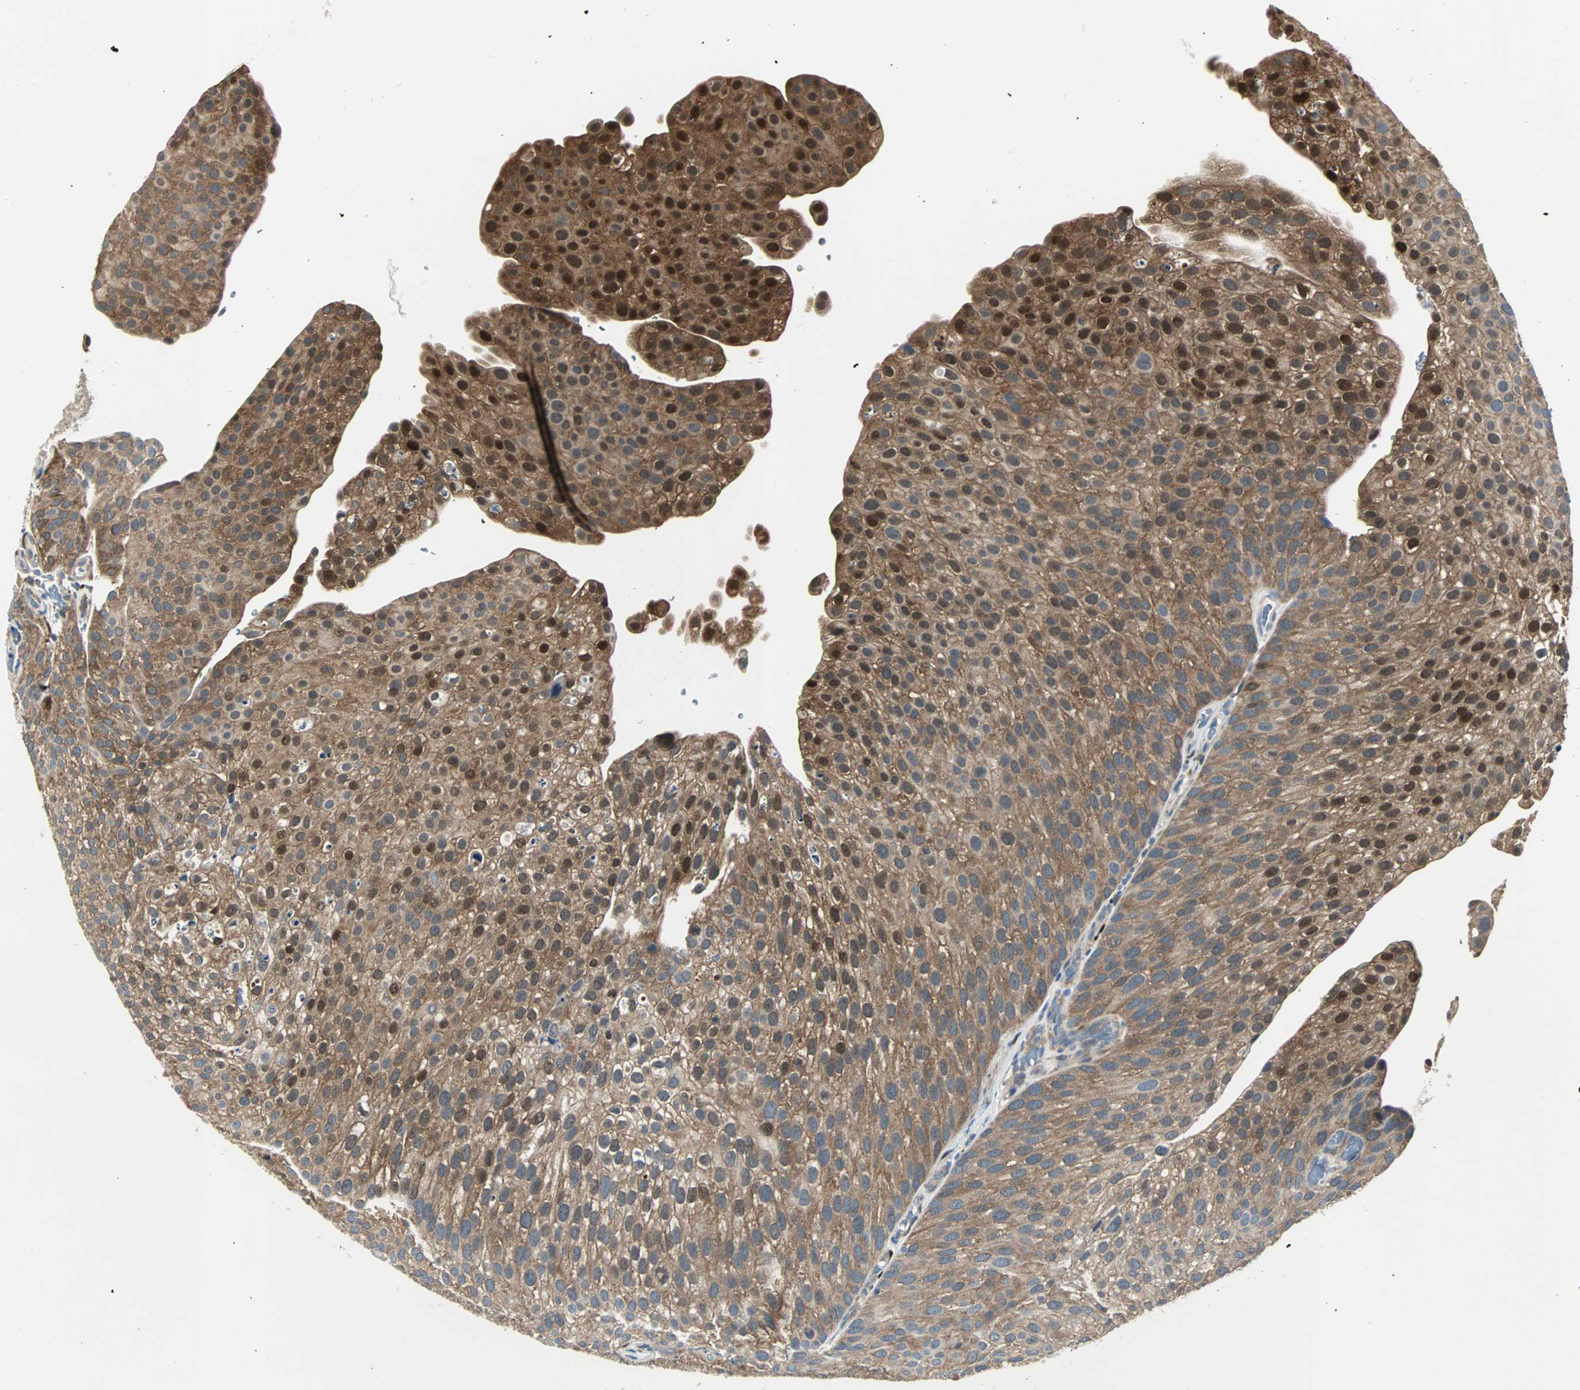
{"staining": {"intensity": "strong", "quantity": ">75%", "location": "cytoplasmic/membranous,nuclear"}, "tissue": "urothelial cancer", "cell_type": "Tumor cells", "image_type": "cancer", "snomed": [{"axis": "morphology", "description": "Urothelial carcinoma, Low grade"}, {"axis": "topography", "description": "Smooth muscle"}, {"axis": "topography", "description": "Urinary bladder"}], "caption": "This is a micrograph of immunohistochemistry staining of low-grade urothelial carcinoma, which shows strong positivity in the cytoplasmic/membranous and nuclear of tumor cells.", "gene": "FHL2", "patient": {"sex": "male", "age": 60}}